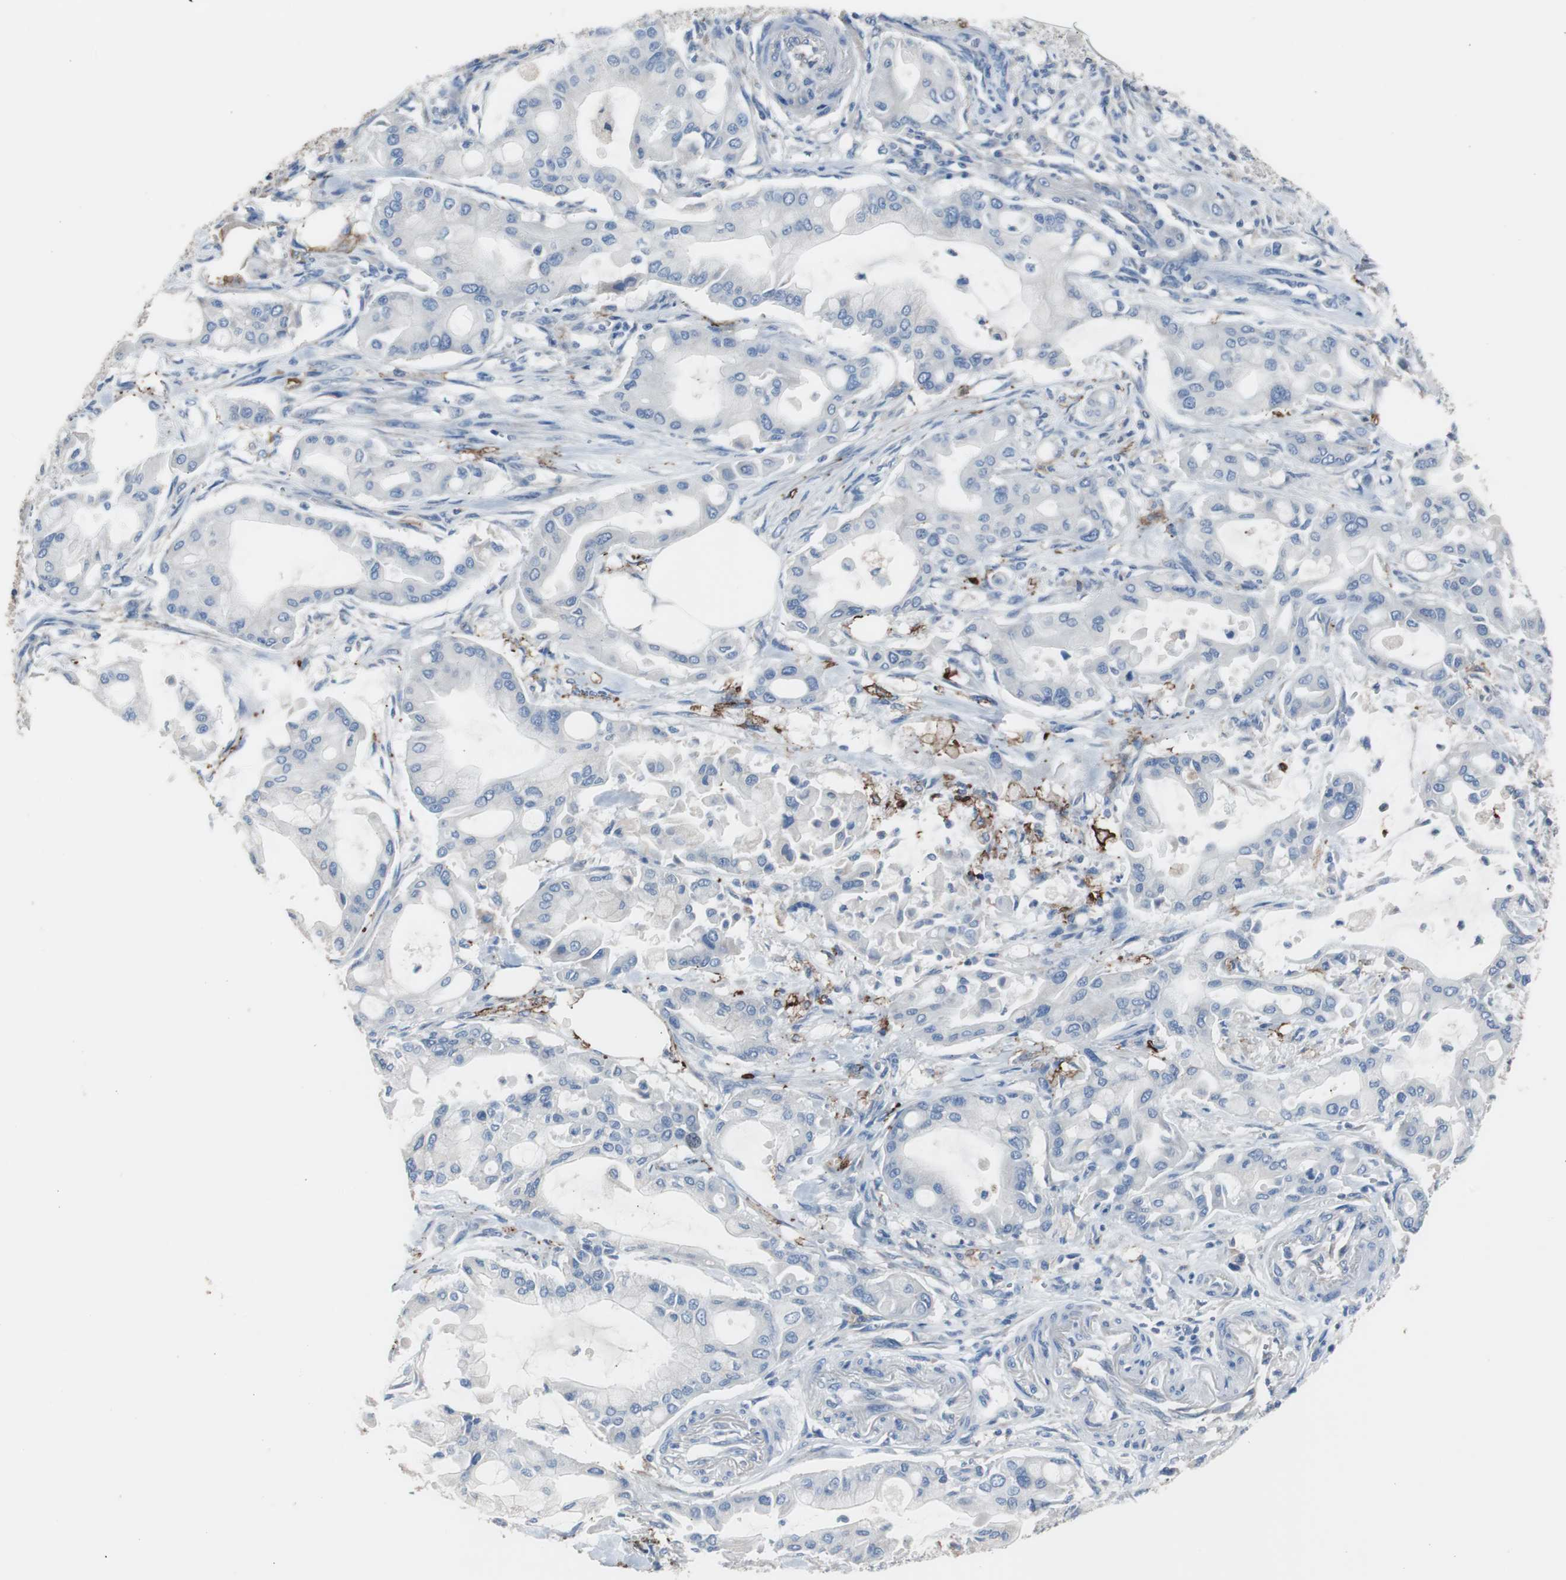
{"staining": {"intensity": "negative", "quantity": "none", "location": "none"}, "tissue": "pancreatic cancer", "cell_type": "Tumor cells", "image_type": "cancer", "snomed": [{"axis": "morphology", "description": "Adenocarcinoma, NOS"}, {"axis": "morphology", "description": "Adenocarcinoma, metastatic, NOS"}, {"axis": "topography", "description": "Lymph node"}, {"axis": "topography", "description": "Pancreas"}, {"axis": "topography", "description": "Duodenum"}], "caption": "High magnification brightfield microscopy of pancreatic adenocarcinoma stained with DAB (3,3'-diaminobenzidine) (brown) and counterstained with hematoxylin (blue): tumor cells show no significant expression. (DAB immunohistochemistry, high magnification).", "gene": "FCGR2B", "patient": {"sex": "female", "age": 64}}